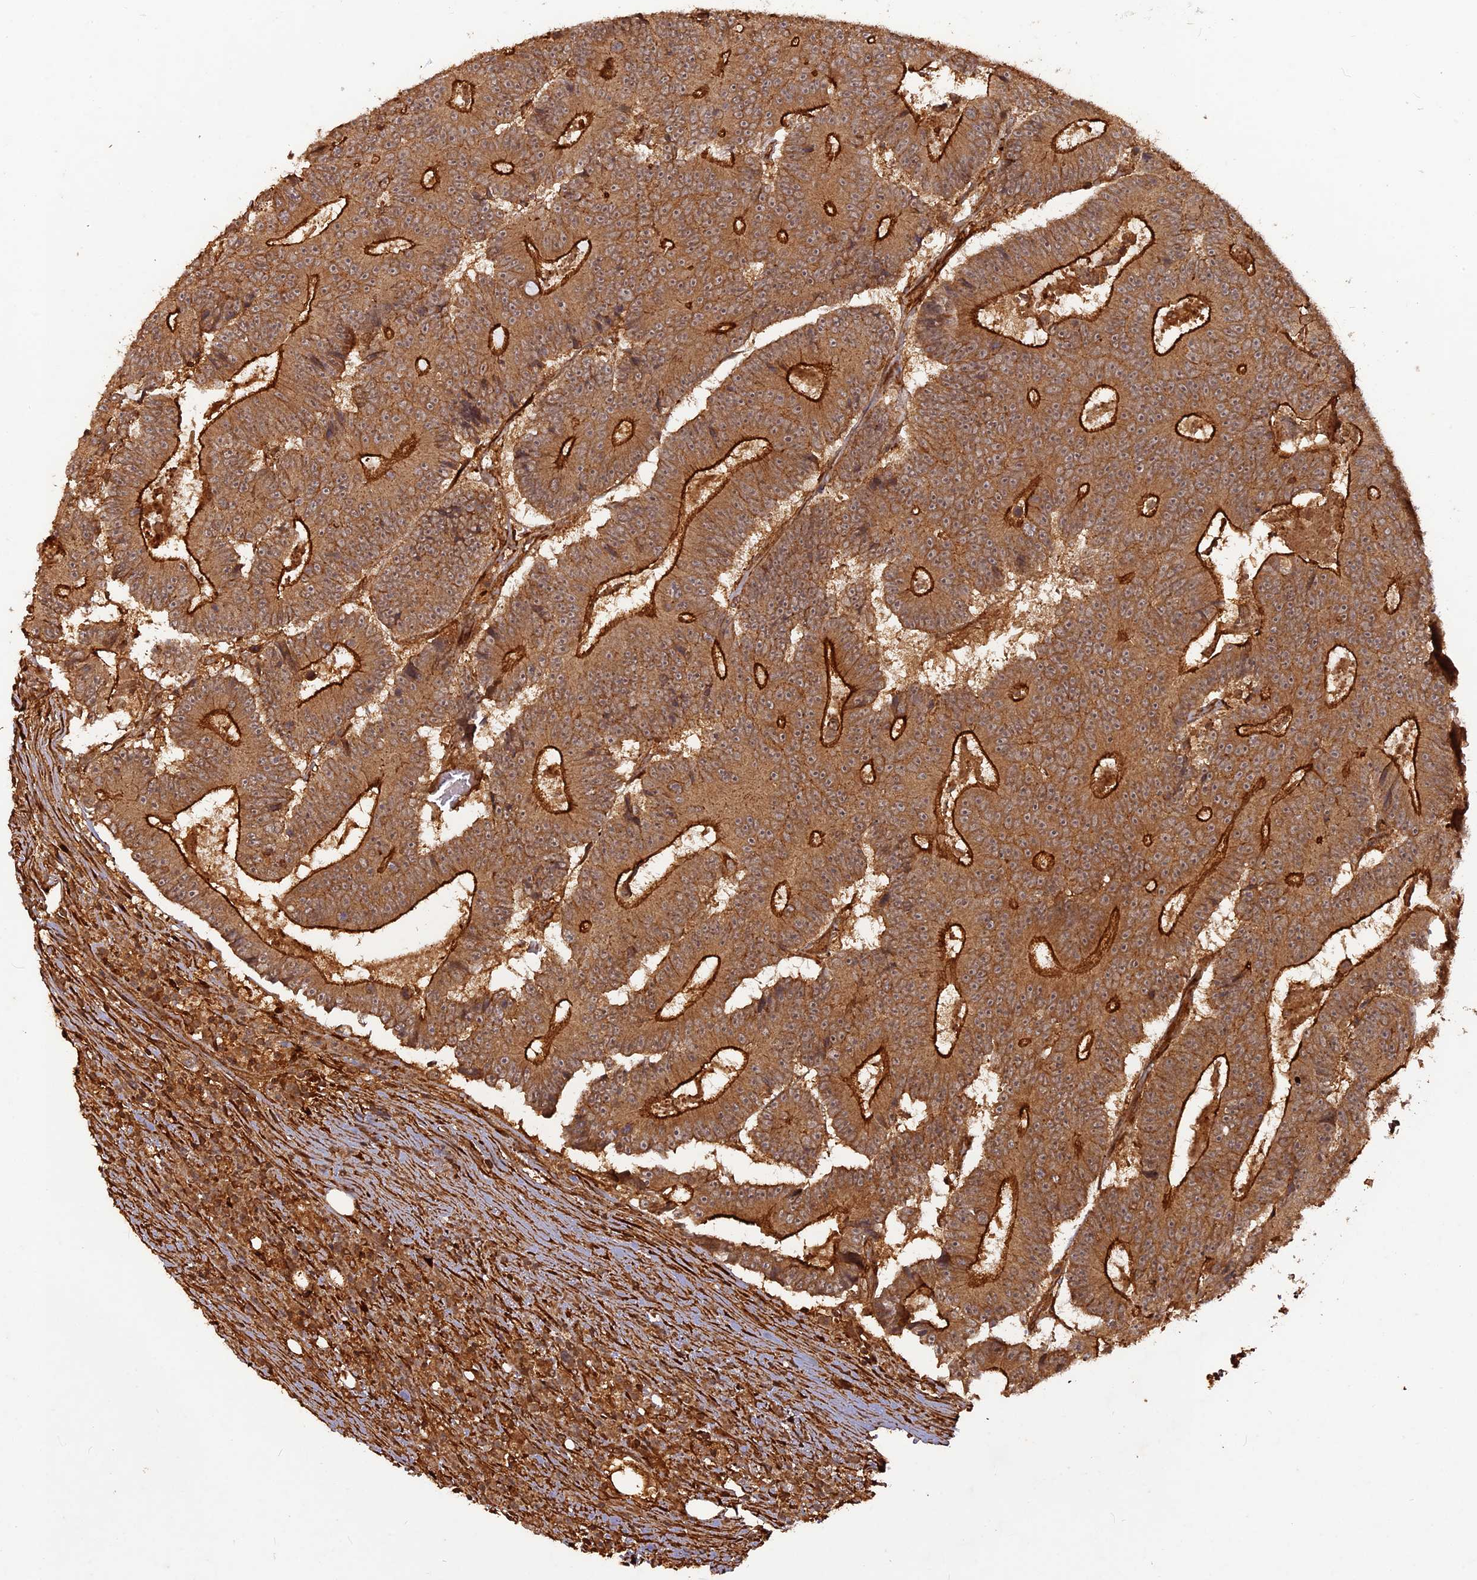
{"staining": {"intensity": "strong", "quantity": "25%-75%", "location": "cytoplasmic/membranous"}, "tissue": "colorectal cancer", "cell_type": "Tumor cells", "image_type": "cancer", "snomed": [{"axis": "morphology", "description": "Adenocarcinoma, NOS"}, {"axis": "topography", "description": "Colon"}], "caption": "This micrograph demonstrates immunohistochemistry staining of human adenocarcinoma (colorectal), with high strong cytoplasmic/membranous staining in about 25%-75% of tumor cells.", "gene": "CCDC174", "patient": {"sex": "male", "age": 83}}